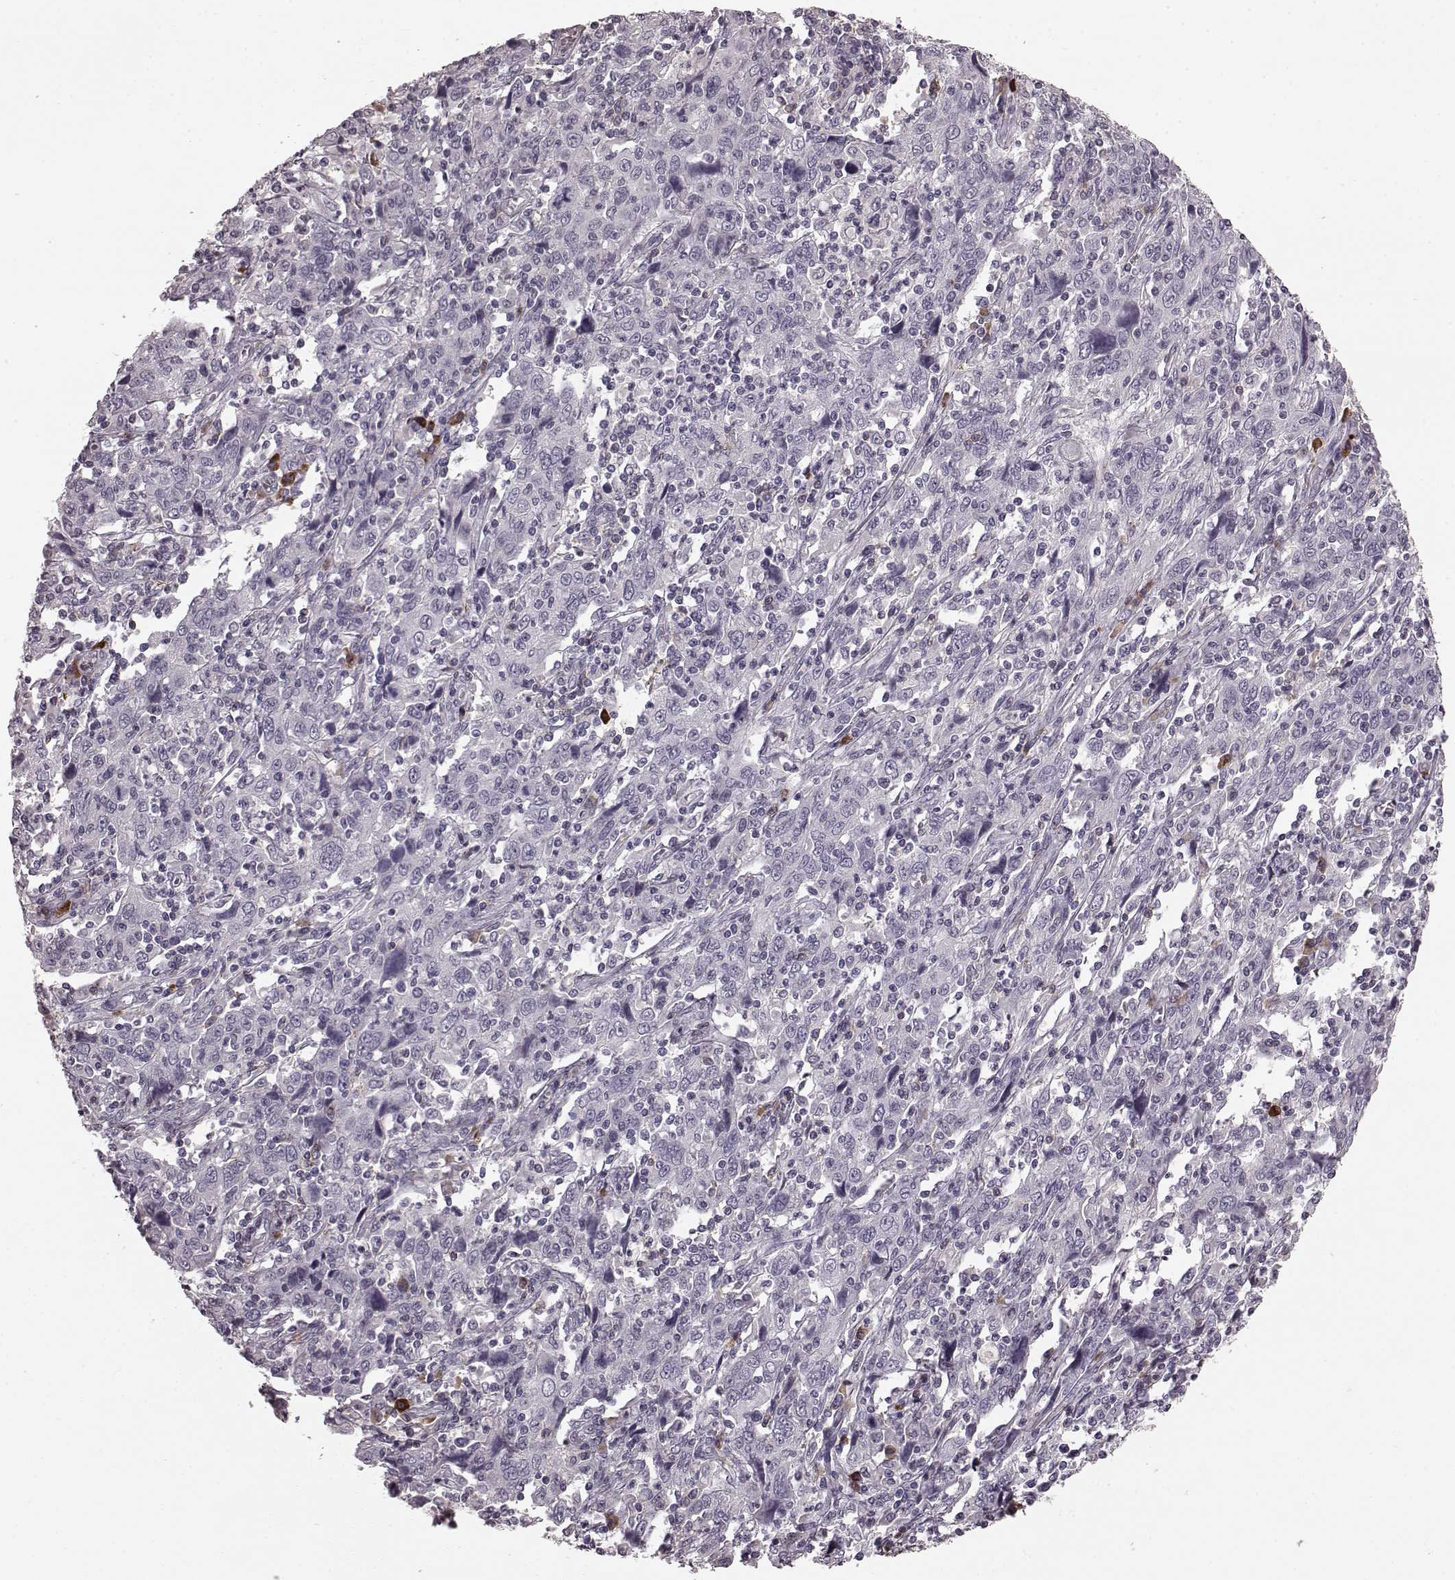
{"staining": {"intensity": "negative", "quantity": "none", "location": "none"}, "tissue": "cervical cancer", "cell_type": "Tumor cells", "image_type": "cancer", "snomed": [{"axis": "morphology", "description": "Squamous cell carcinoma, NOS"}, {"axis": "topography", "description": "Cervix"}], "caption": "This is a image of immunohistochemistry staining of cervical cancer, which shows no staining in tumor cells. (DAB IHC visualized using brightfield microscopy, high magnification).", "gene": "CD28", "patient": {"sex": "female", "age": 46}}